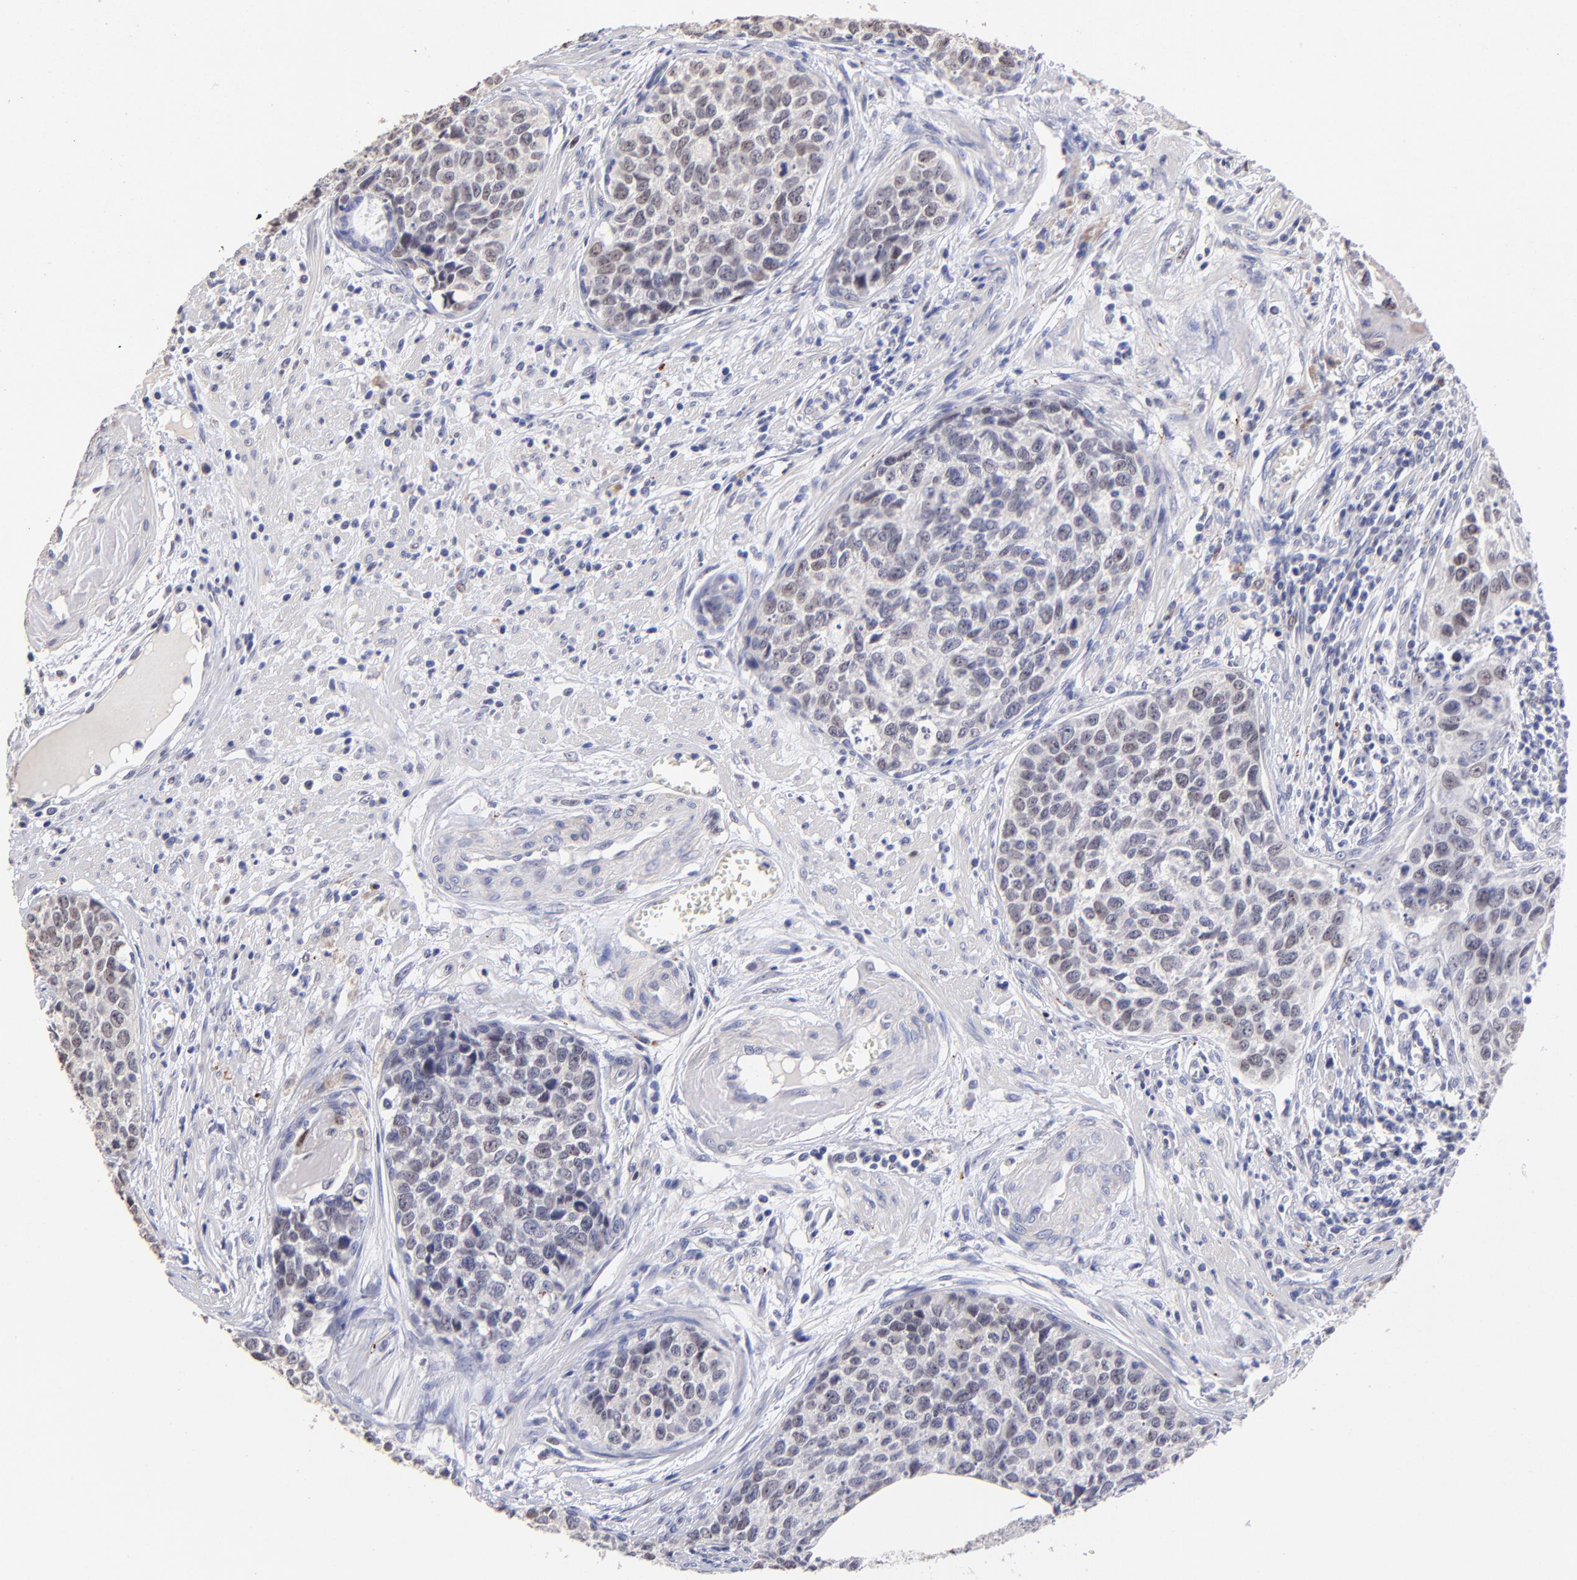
{"staining": {"intensity": "weak", "quantity": "<25%", "location": "nuclear"}, "tissue": "urothelial cancer", "cell_type": "Tumor cells", "image_type": "cancer", "snomed": [{"axis": "morphology", "description": "Urothelial carcinoma, High grade"}, {"axis": "topography", "description": "Urinary bladder"}], "caption": "Urothelial cancer was stained to show a protein in brown. There is no significant positivity in tumor cells.", "gene": "DNMT1", "patient": {"sex": "male", "age": 81}}